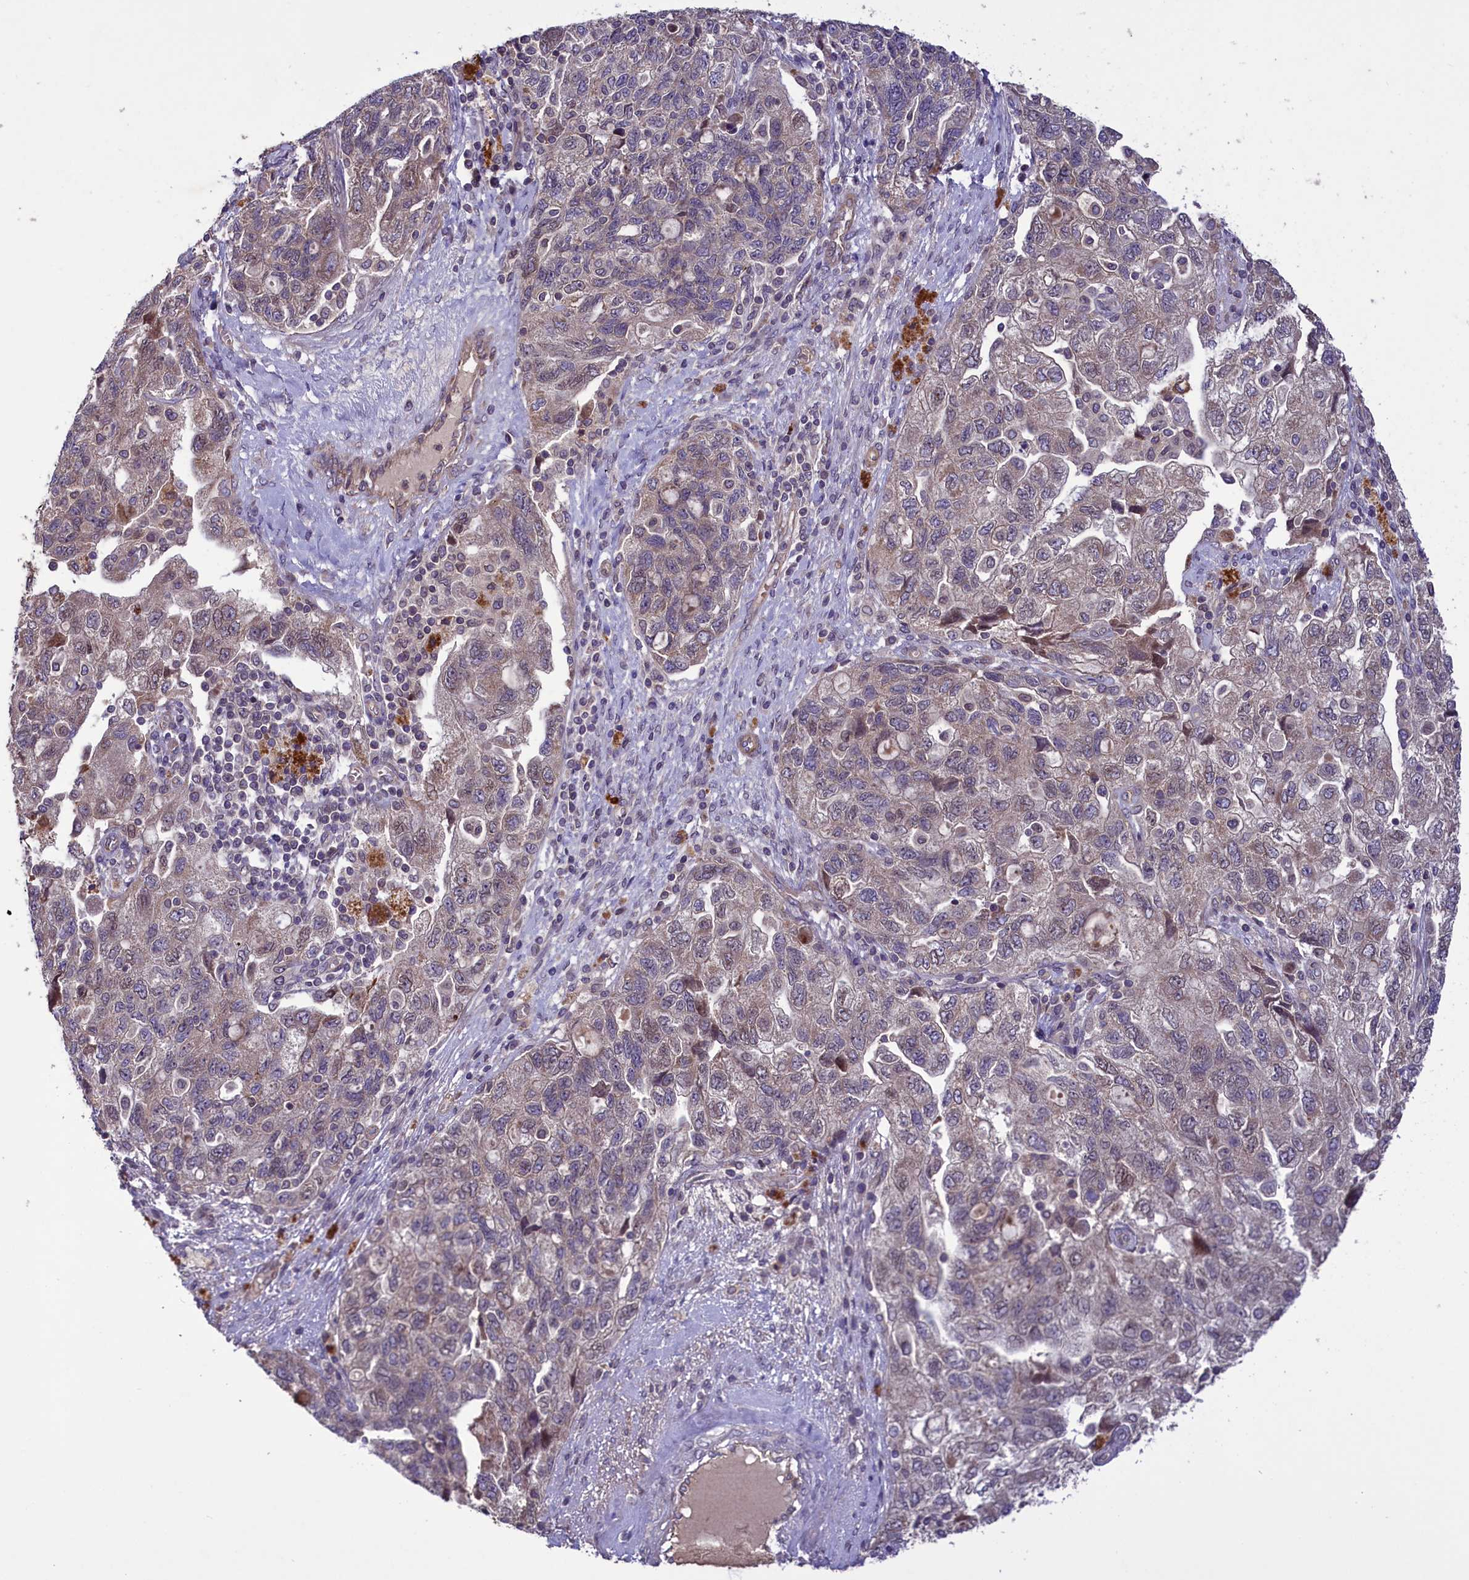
{"staining": {"intensity": "weak", "quantity": "25%-75%", "location": "cytoplasmic/membranous"}, "tissue": "ovarian cancer", "cell_type": "Tumor cells", "image_type": "cancer", "snomed": [{"axis": "morphology", "description": "Carcinoma, NOS"}, {"axis": "morphology", "description": "Cystadenocarcinoma, serous, NOS"}, {"axis": "topography", "description": "Ovary"}], "caption": "High-magnification brightfield microscopy of ovarian serous cystadenocarcinoma stained with DAB (brown) and counterstained with hematoxylin (blue). tumor cells exhibit weak cytoplasmic/membranous positivity is present in about25%-75% of cells. The staining is performed using DAB brown chromogen to label protein expression. The nuclei are counter-stained blue using hematoxylin.", "gene": "CCDC125", "patient": {"sex": "female", "age": 69}}